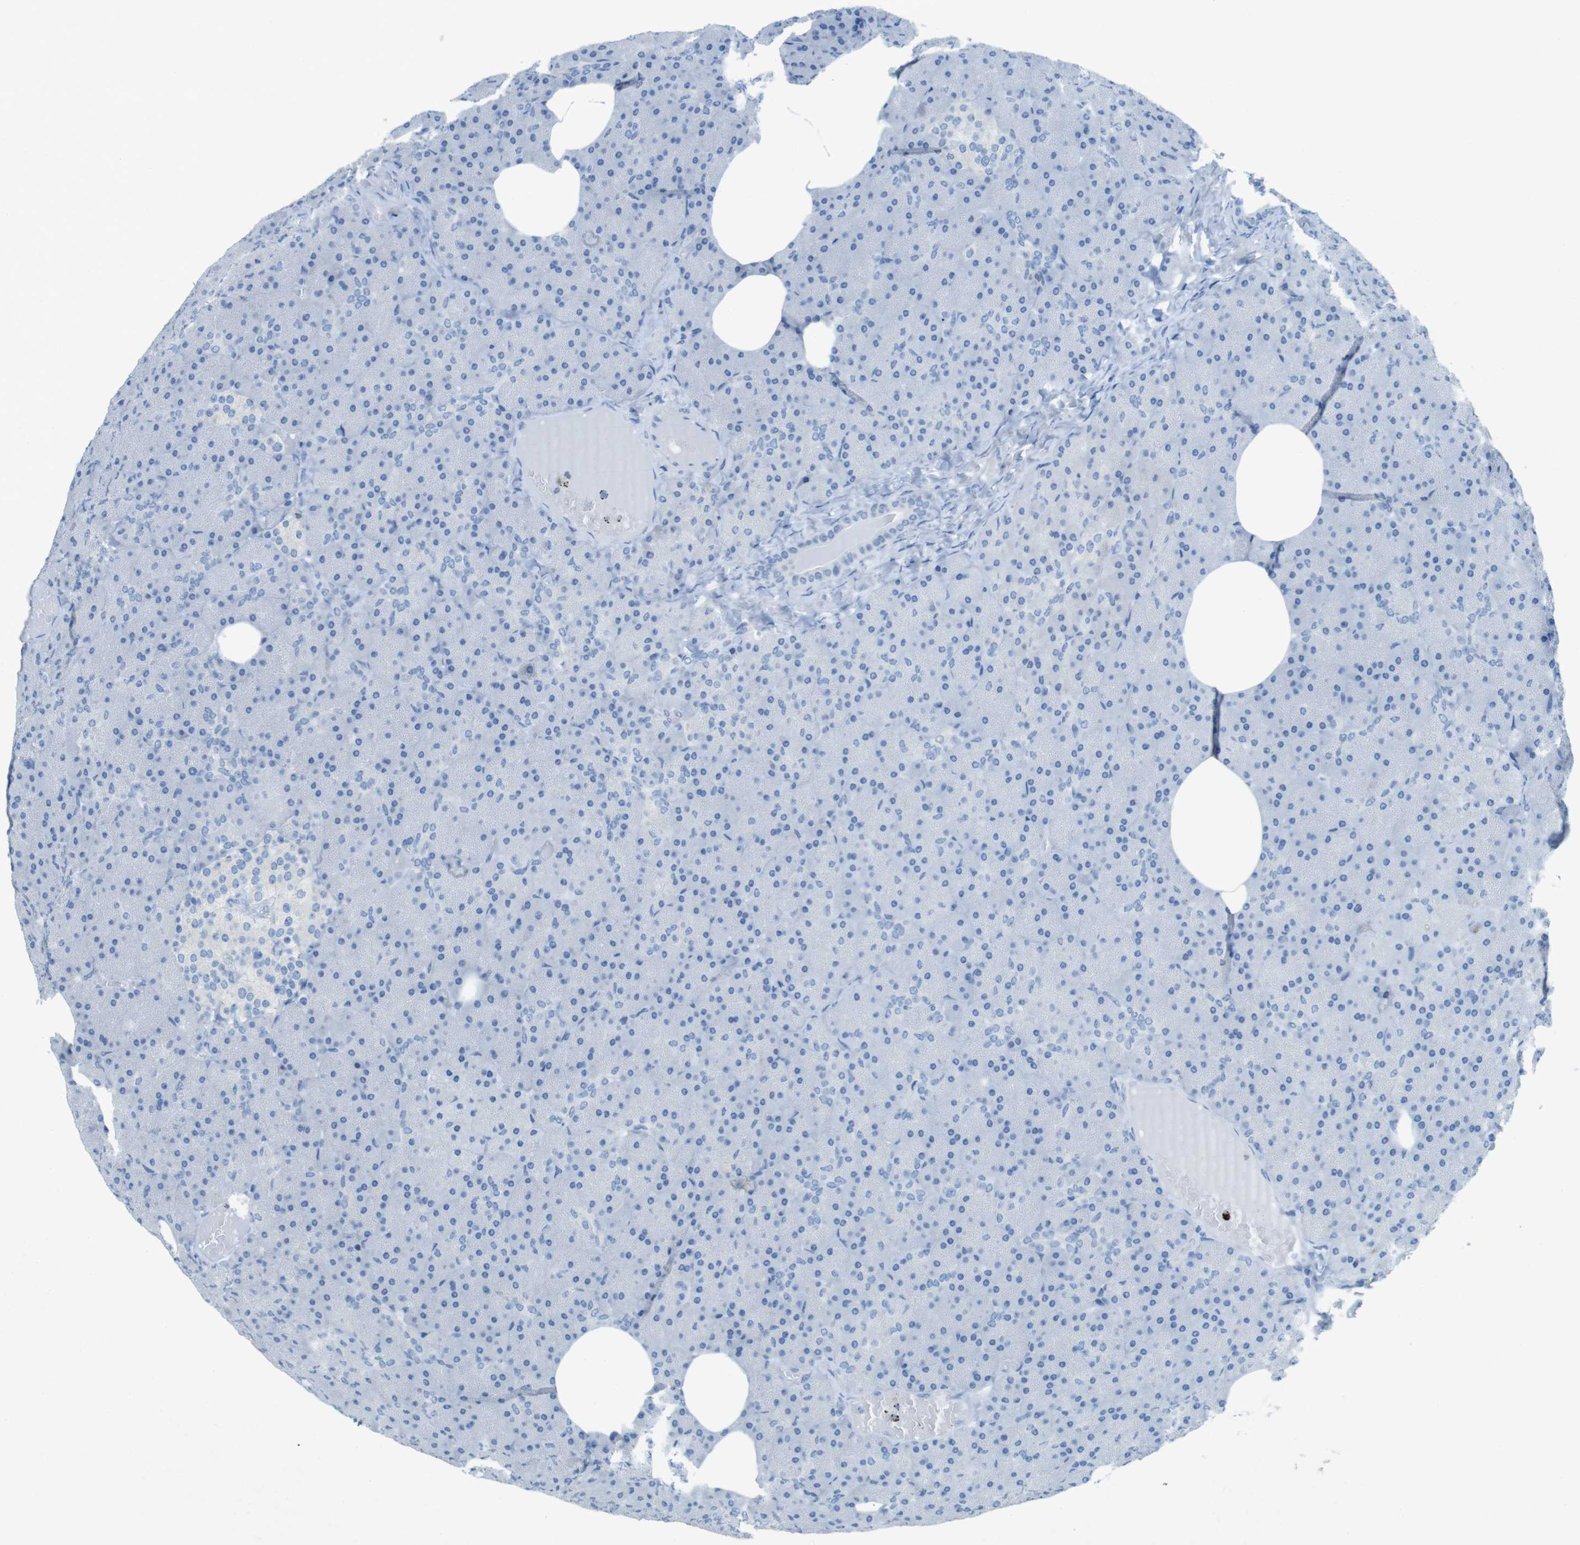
{"staining": {"intensity": "negative", "quantity": "none", "location": "none"}, "tissue": "pancreas", "cell_type": "Exocrine glandular cells", "image_type": "normal", "snomed": [{"axis": "morphology", "description": "Normal tissue, NOS"}, {"axis": "topography", "description": "Pancreas"}], "caption": "IHC of benign human pancreas shows no expression in exocrine glandular cells. The staining is performed using DAB (3,3'-diaminobenzidine) brown chromogen with nuclei counter-stained in using hematoxylin.", "gene": "CD320", "patient": {"sex": "female", "age": 35}}